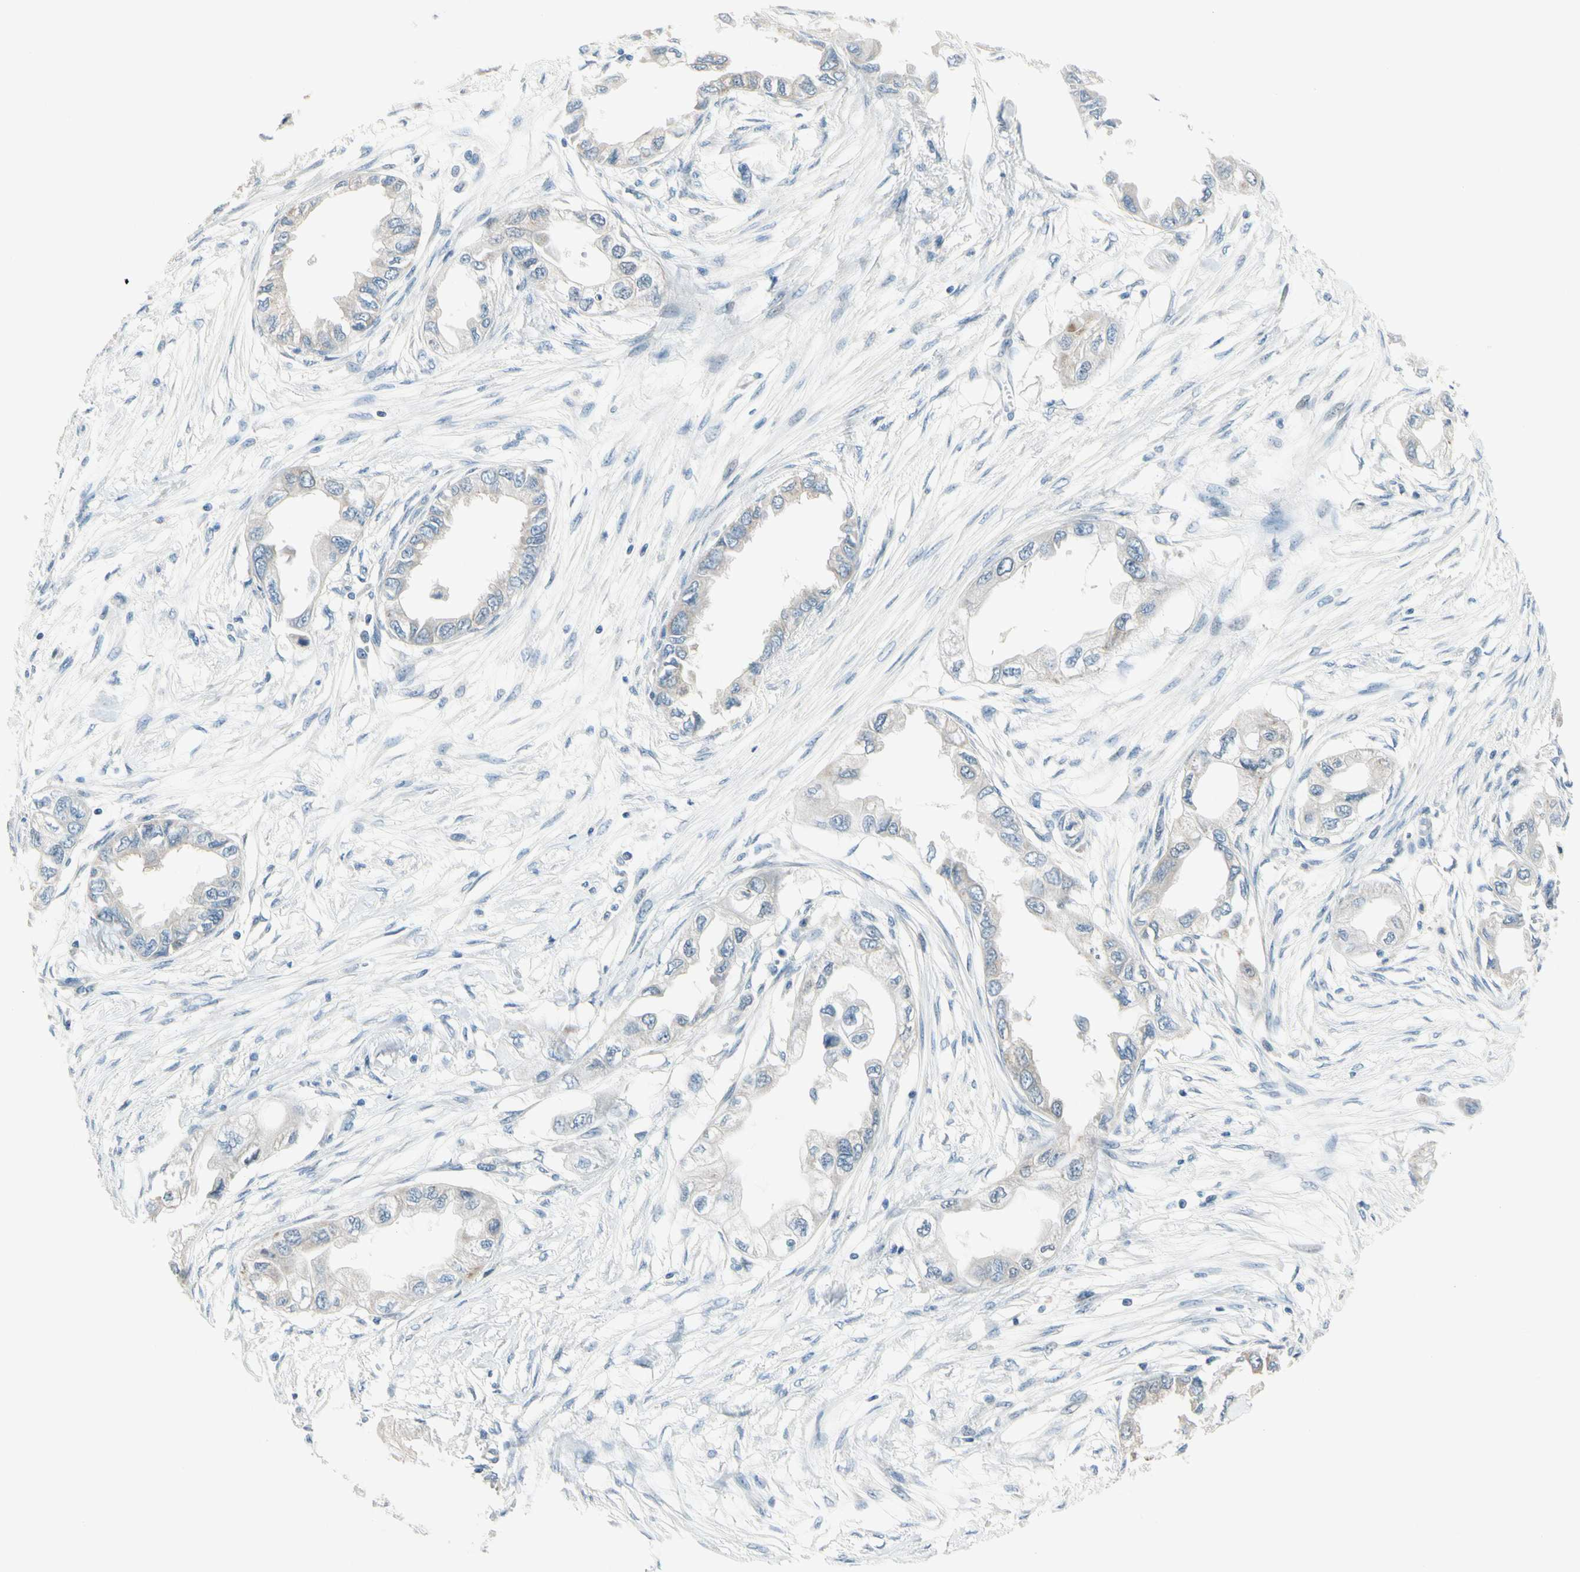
{"staining": {"intensity": "negative", "quantity": "none", "location": "none"}, "tissue": "endometrial cancer", "cell_type": "Tumor cells", "image_type": "cancer", "snomed": [{"axis": "morphology", "description": "Adenocarcinoma, NOS"}, {"axis": "topography", "description": "Endometrium"}], "caption": "This is a image of immunohistochemistry (IHC) staining of endometrial cancer (adenocarcinoma), which shows no positivity in tumor cells. Brightfield microscopy of immunohistochemistry (IHC) stained with DAB (brown) and hematoxylin (blue), captured at high magnification.", "gene": "CFAP36", "patient": {"sex": "female", "age": 67}}